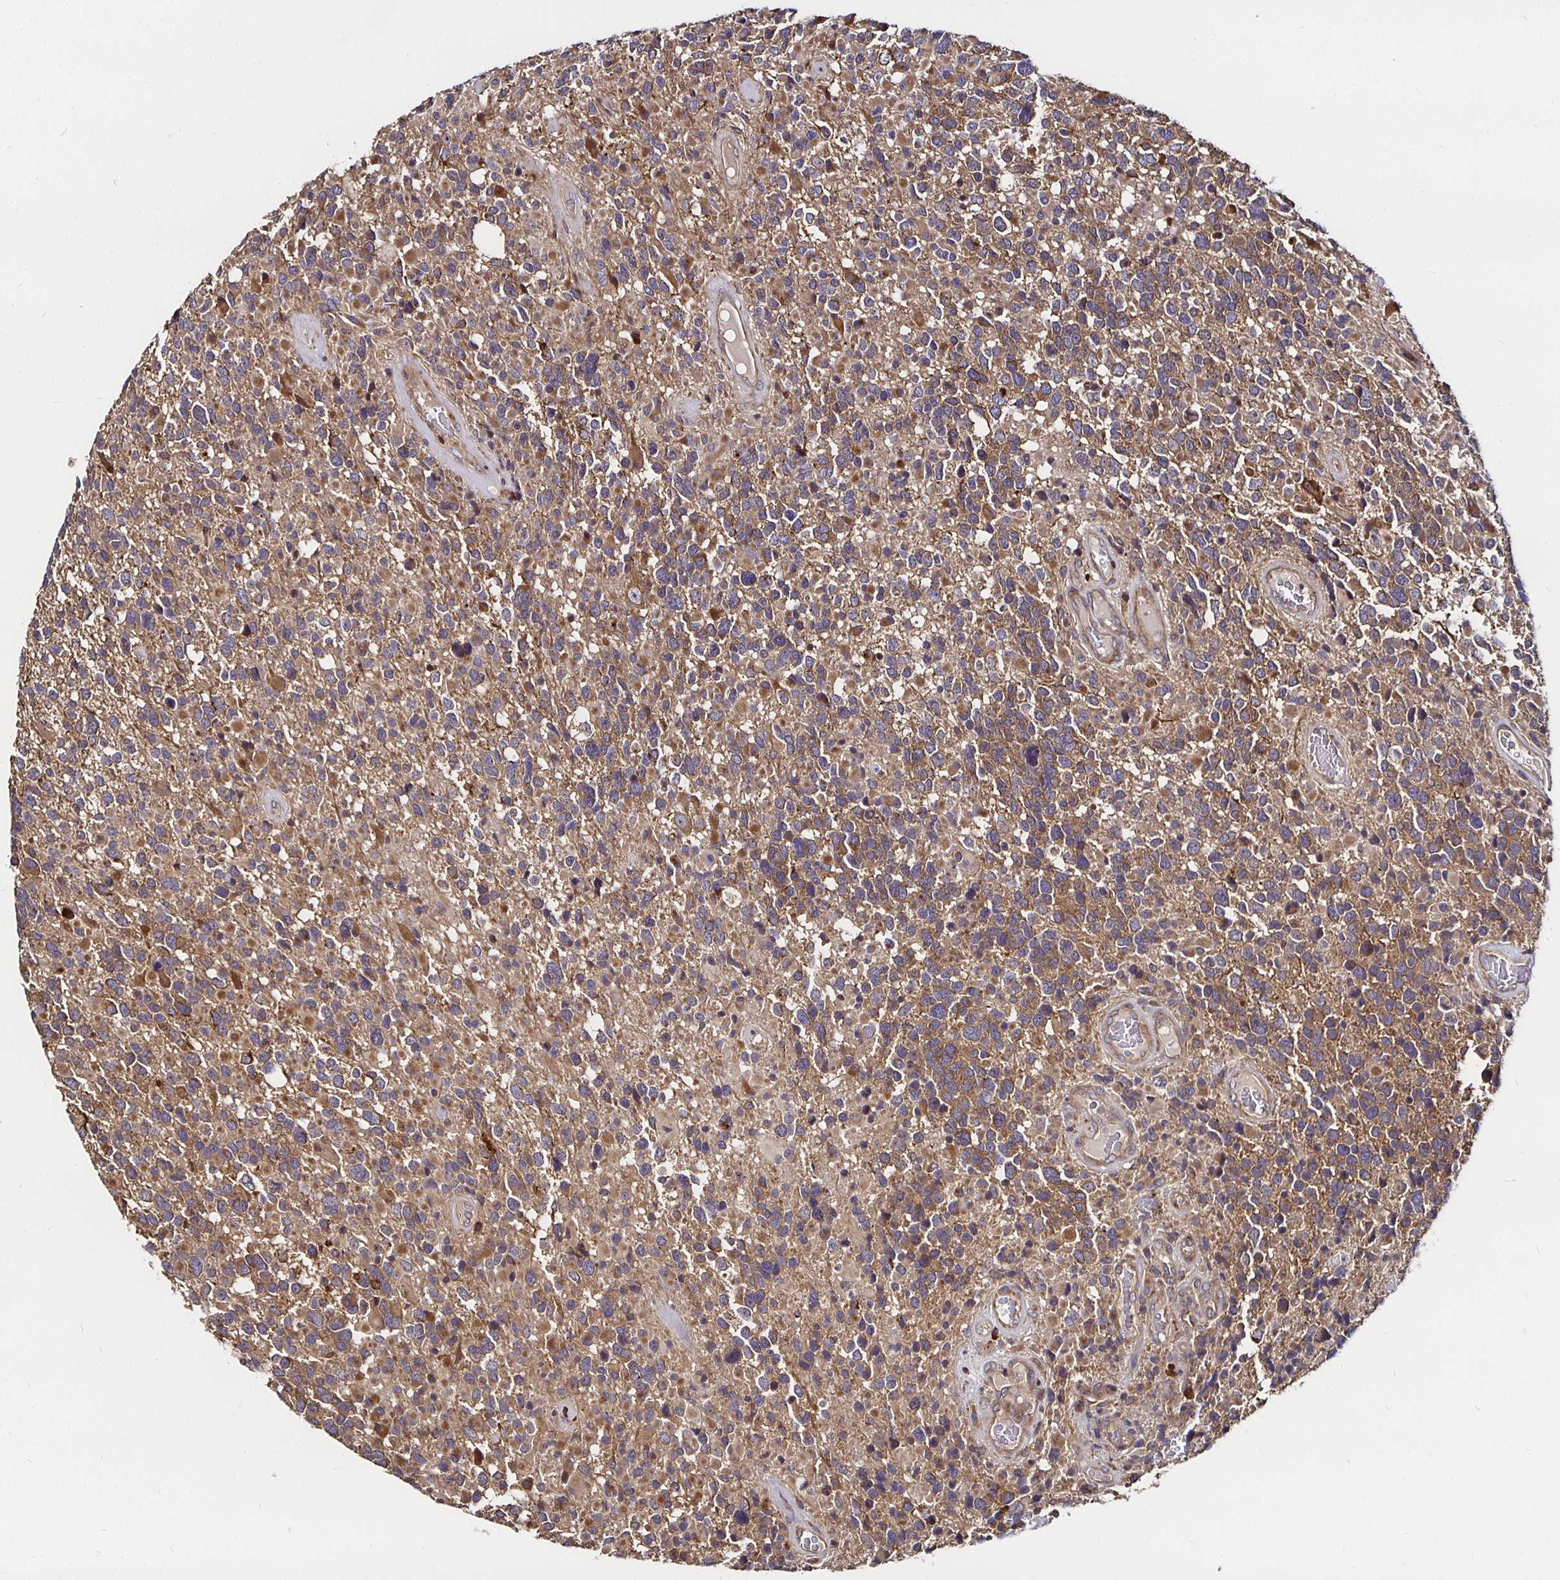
{"staining": {"intensity": "moderate", "quantity": ">75%", "location": "cytoplasmic/membranous"}, "tissue": "glioma", "cell_type": "Tumor cells", "image_type": "cancer", "snomed": [{"axis": "morphology", "description": "Glioma, malignant, High grade"}, {"axis": "topography", "description": "Brain"}], "caption": "Protein expression analysis of glioma shows moderate cytoplasmic/membranous positivity in about >75% of tumor cells.", "gene": "MLST8", "patient": {"sex": "female", "age": 40}}